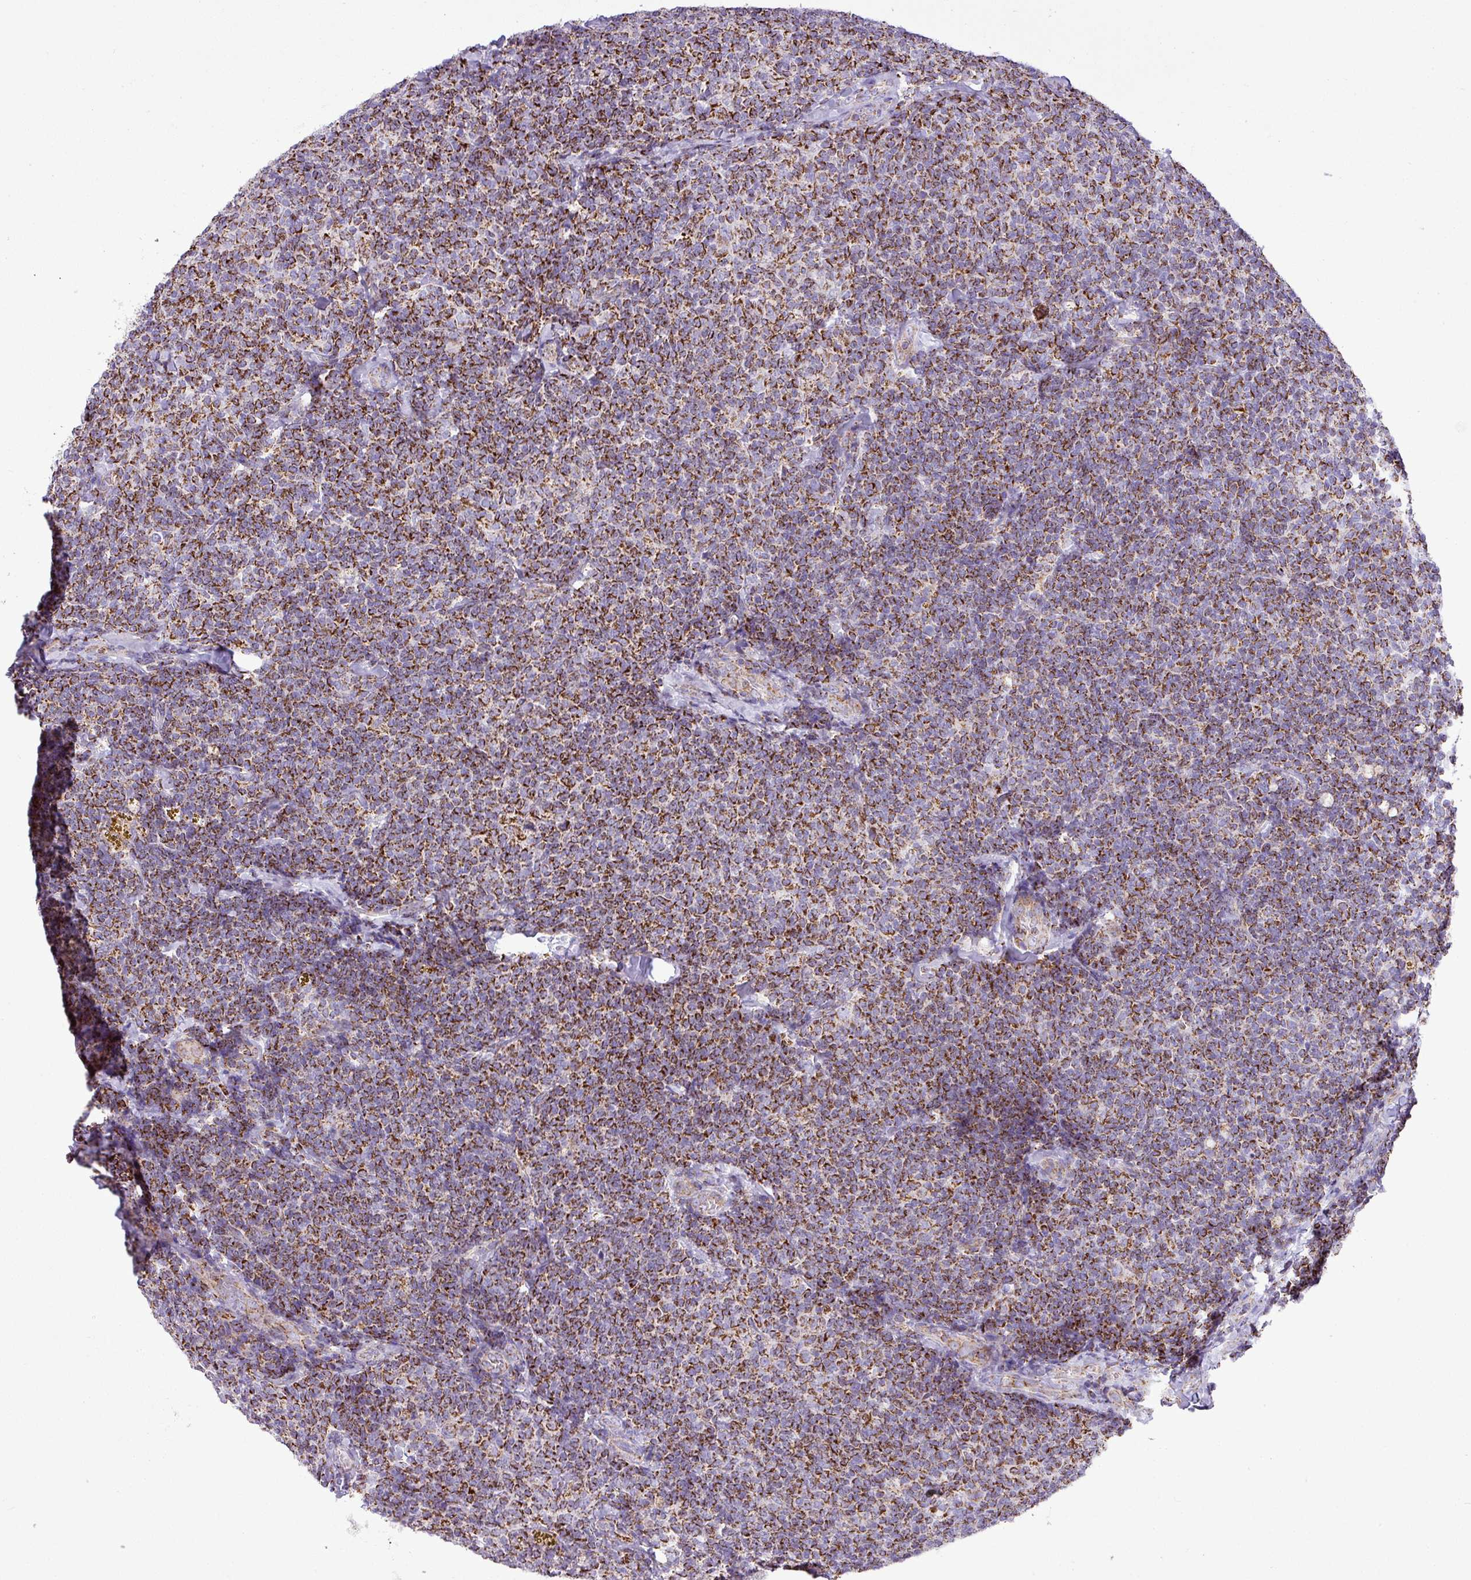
{"staining": {"intensity": "strong", "quantity": ">75%", "location": "cytoplasmic/membranous"}, "tissue": "lymphoma", "cell_type": "Tumor cells", "image_type": "cancer", "snomed": [{"axis": "morphology", "description": "Malignant lymphoma, non-Hodgkin's type, Low grade"}, {"axis": "topography", "description": "Lymph node"}], "caption": "Immunohistochemical staining of human malignant lymphoma, non-Hodgkin's type (low-grade) displays high levels of strong cytoplasmic/membranous positivity in approximately >75% of tumor cells.", "gene": "ZNF81", "patient": {"sex": "female", "age": 56}}